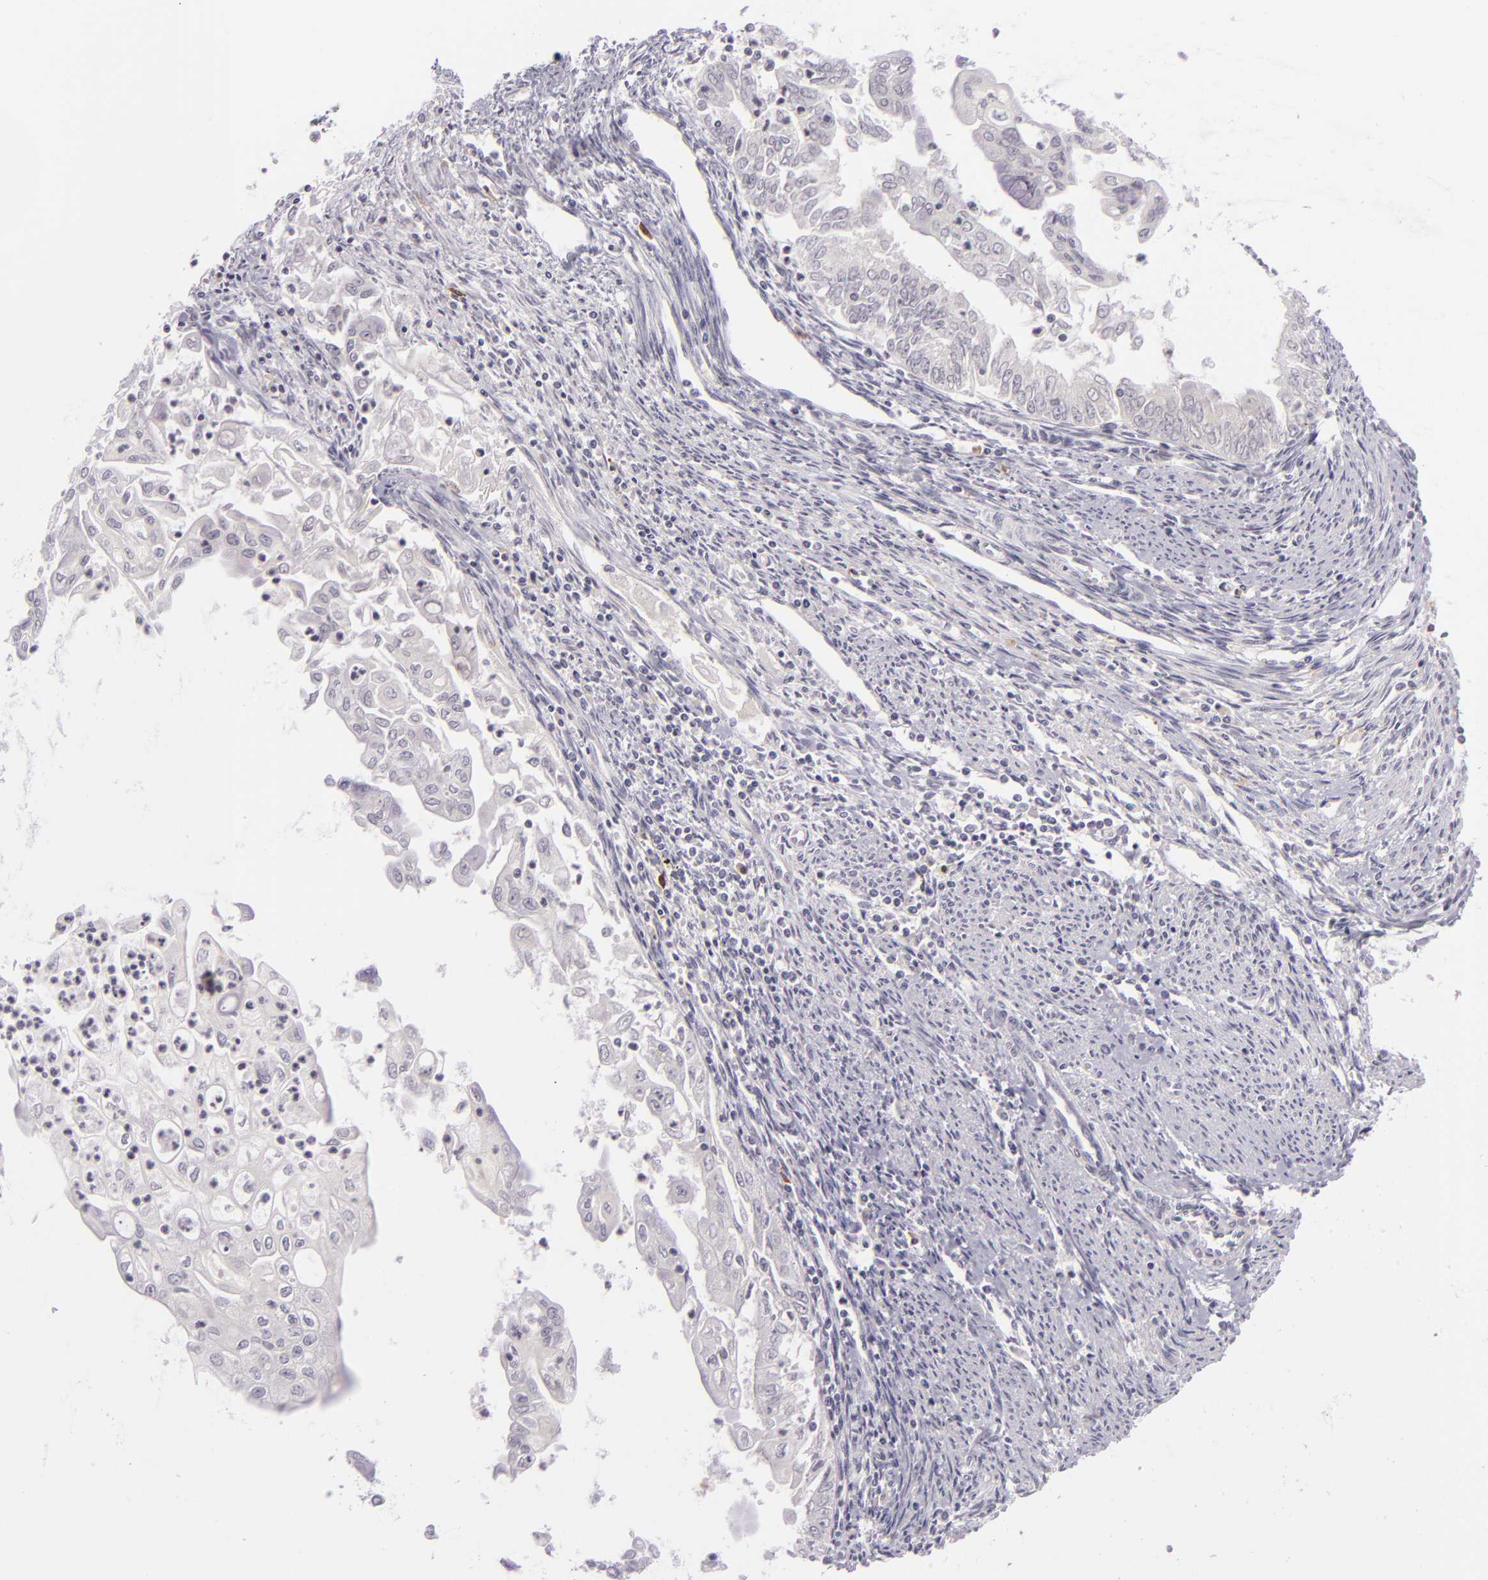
{"staining": {"intensity": "negative", "quantity": "none", "location": "none"}, "tissue": "endometrial cancer", "cell_type": "Tumor cells", "image_type": "cancer", "snomed": [{"axis": "morphology", "description": "Adenocarcinoma, NOS"}, {"axis": "topography", "description": "Endometrium"}], "caption": "Endometrial cancer (adenocarcinoma) was stained to show a protein in brown. There is no significant expression in tumor cells.", "gene": "DAG1", "patient": {"sex": "female", "age": 75}}